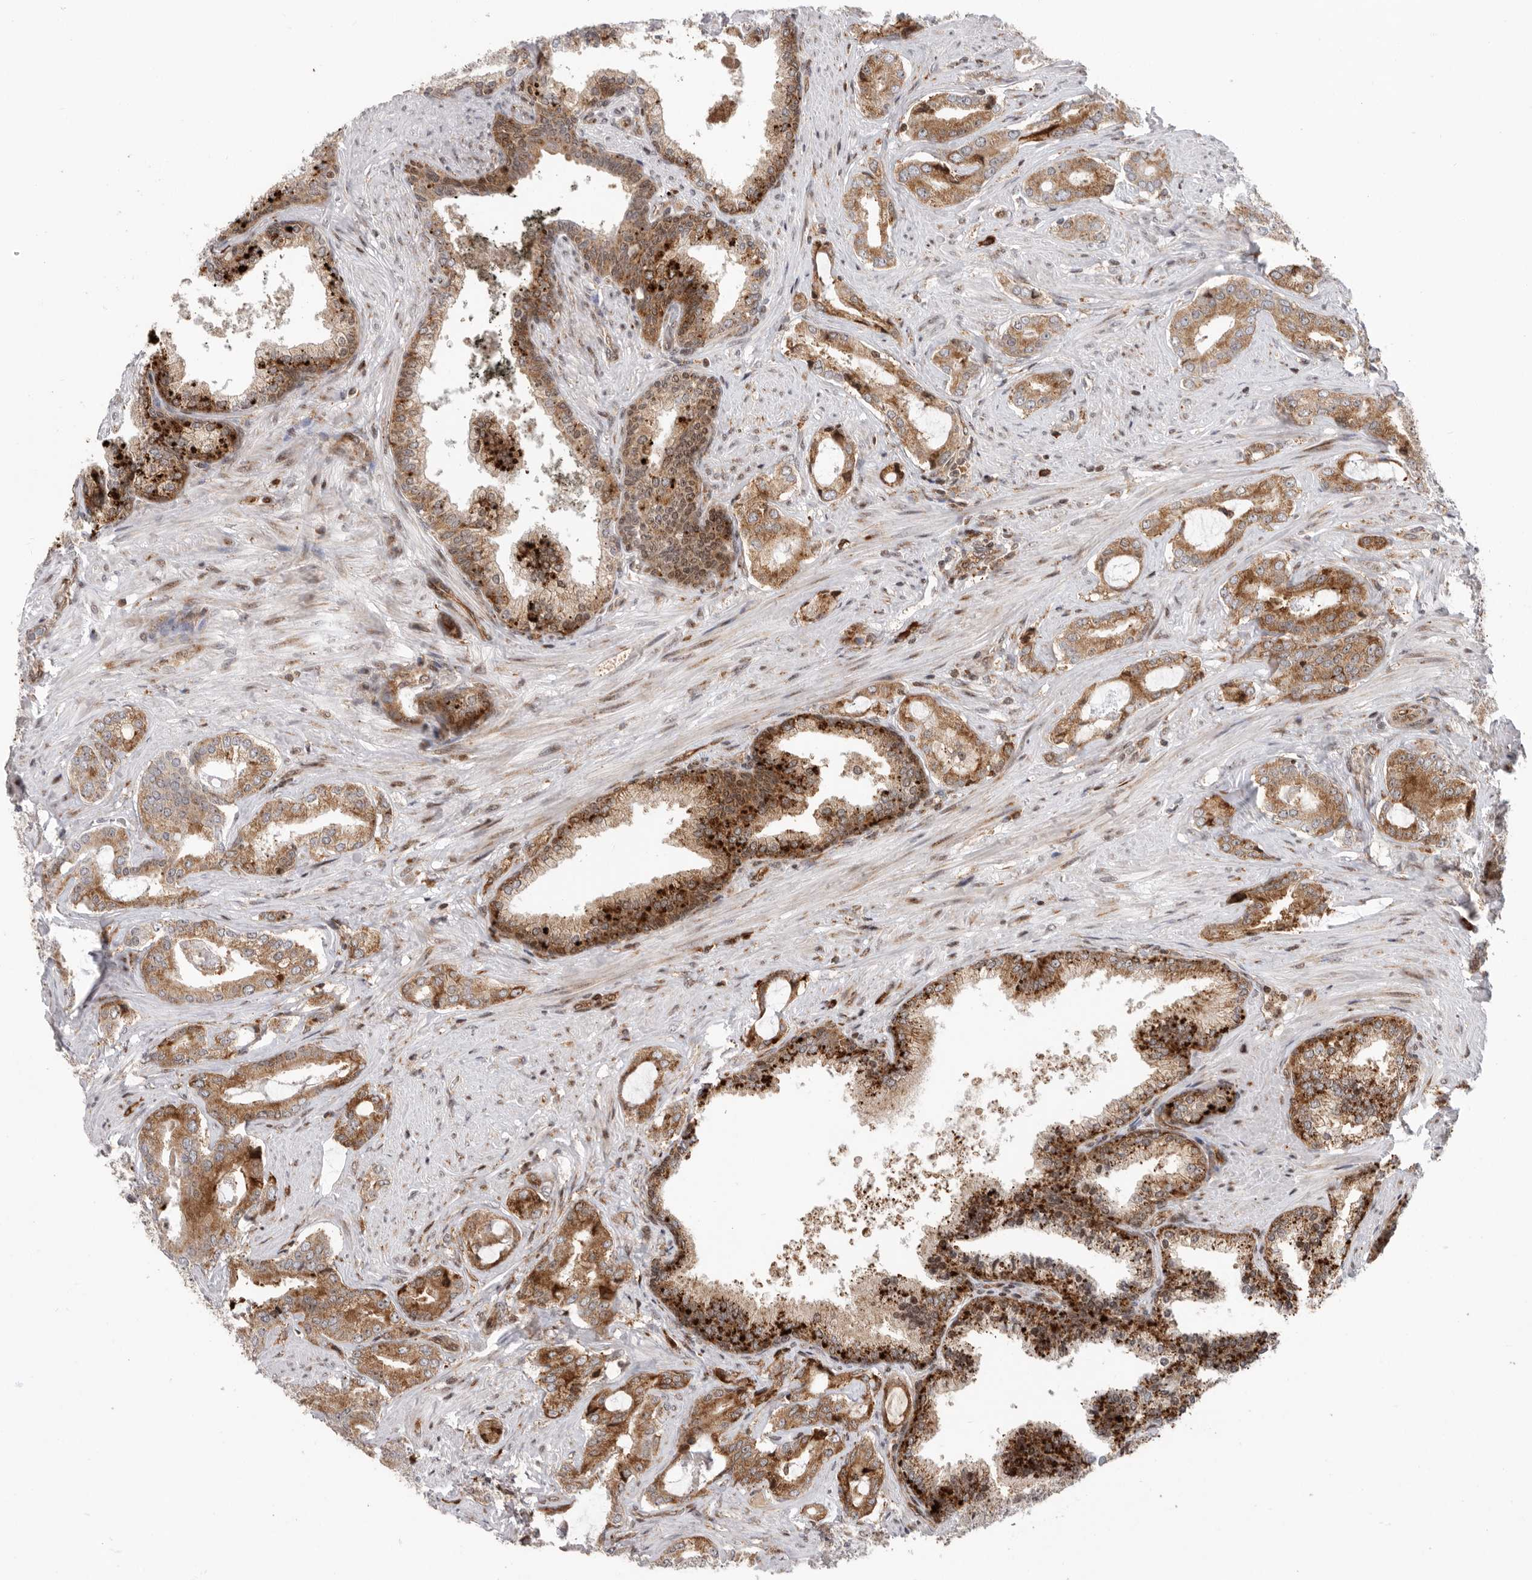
{"staining": {"intensity": "moderate", "quantity": ">75%", "location": "cytoplasmic/membranous"}, "tissue": "prostate cancer", "cell_type": "Tumor cells", "image_type": "cancer", "snomed": [{"axis": "morphology", "description": "Adenocarcinoma, Low grade"}, {"axis": "topography", "description": "Prostate"}], "caption": "Immunohistochemistry (IHC) micrograph of human prostate adenocarcinoma (low-grade) stained for a protein (brown), which reveals medium levels of moderate cytoplasmic/membranous expression in approximately >75% of tumor cells.", "gene": "FZD3", "patient": {"sex": "male", "age": 71}}